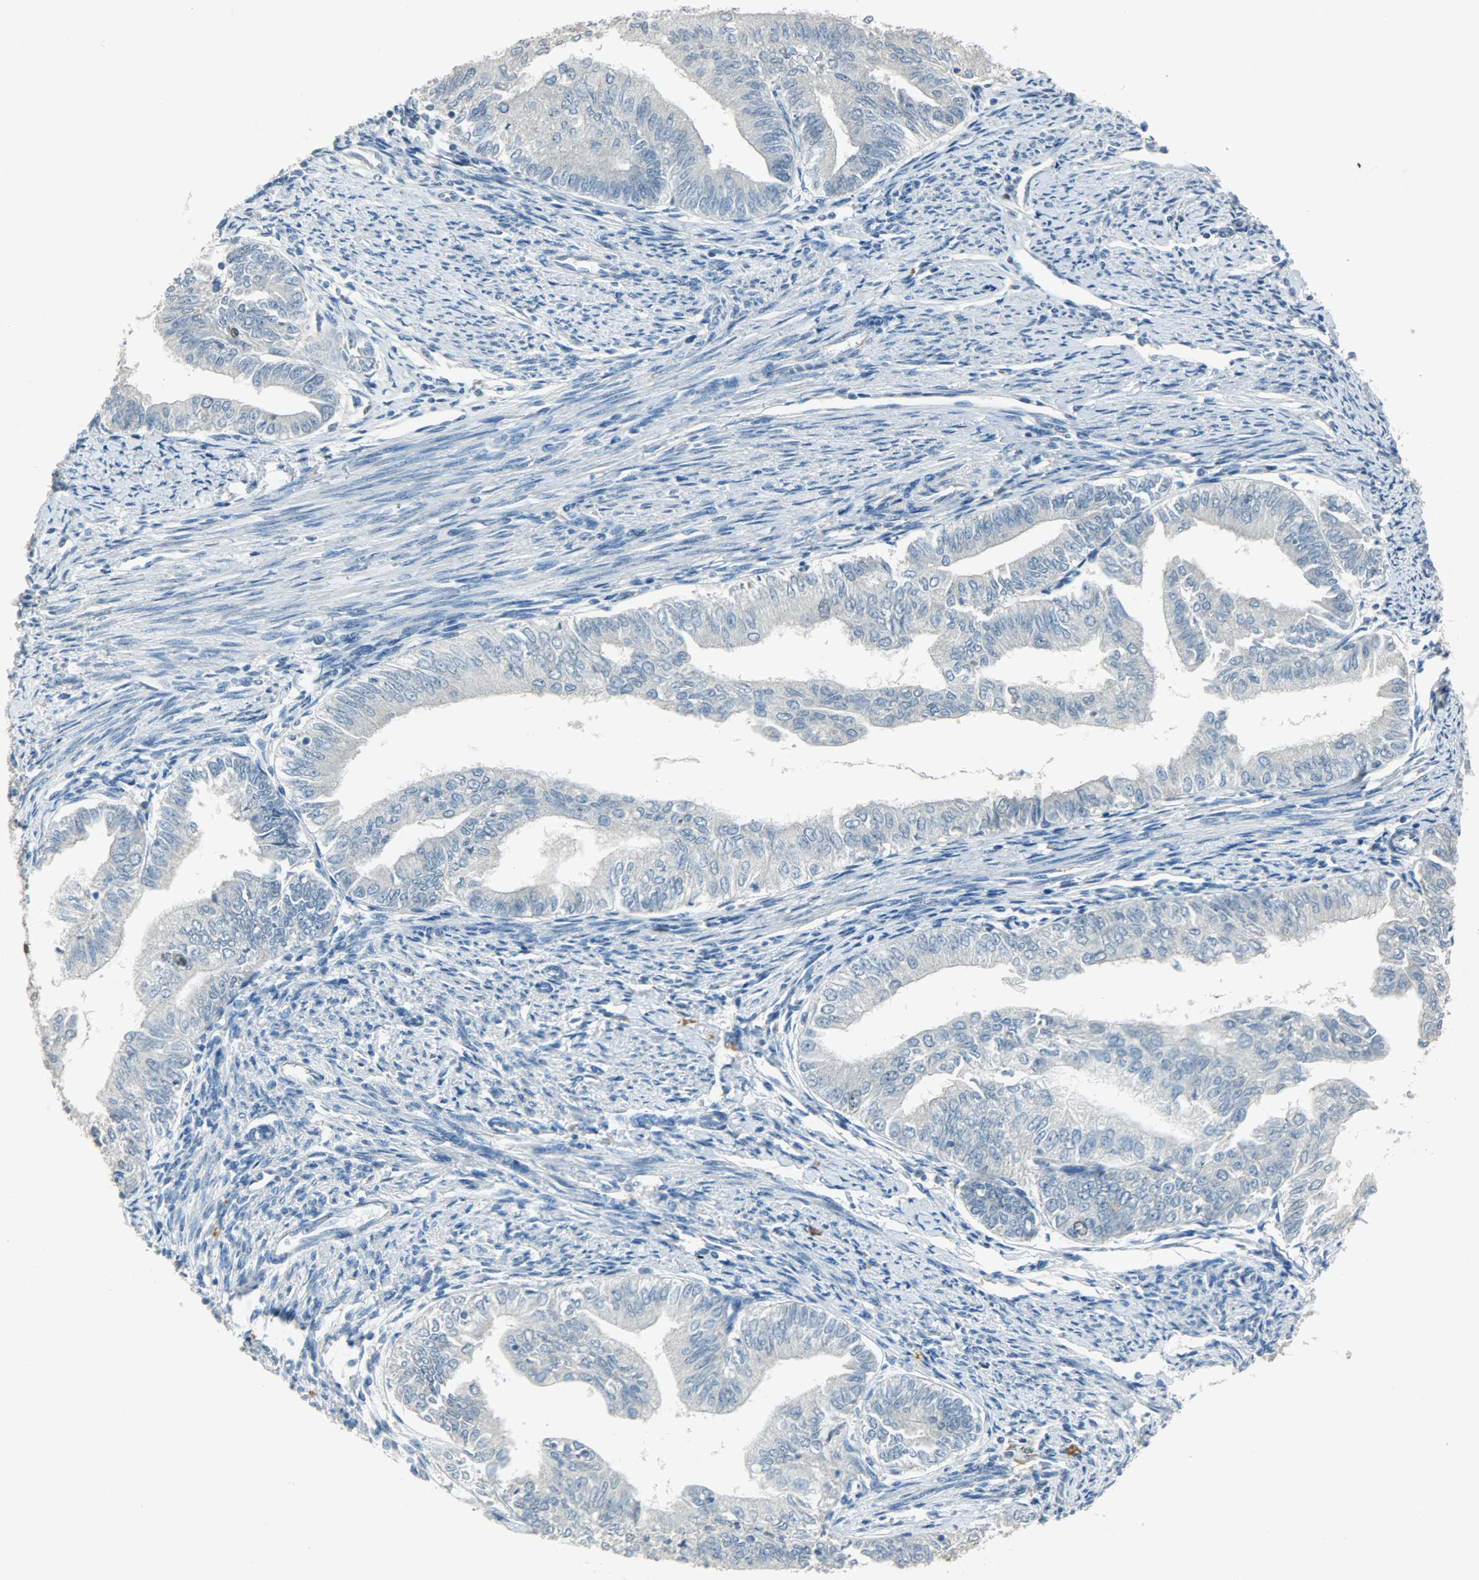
{"staining": {"intensity": "negative", "quantity": "none", "location": "none"}, "tissue": "endometrial cancer", "cell_type": "Tumor cells", "image_type": "cancer", "snomed": [{"axis": "morphology", "description": "Adenocarcinoma, NOS"}, {"axis": "topography", "description": "Endometrium"}], "caption": "Immunohistochemical staining of endometrial cancer (adenocarcinoma) displays no significant staining in tumor cells.", "gene": "TPX2", "patient": {"sex": "female", "age": 66}}